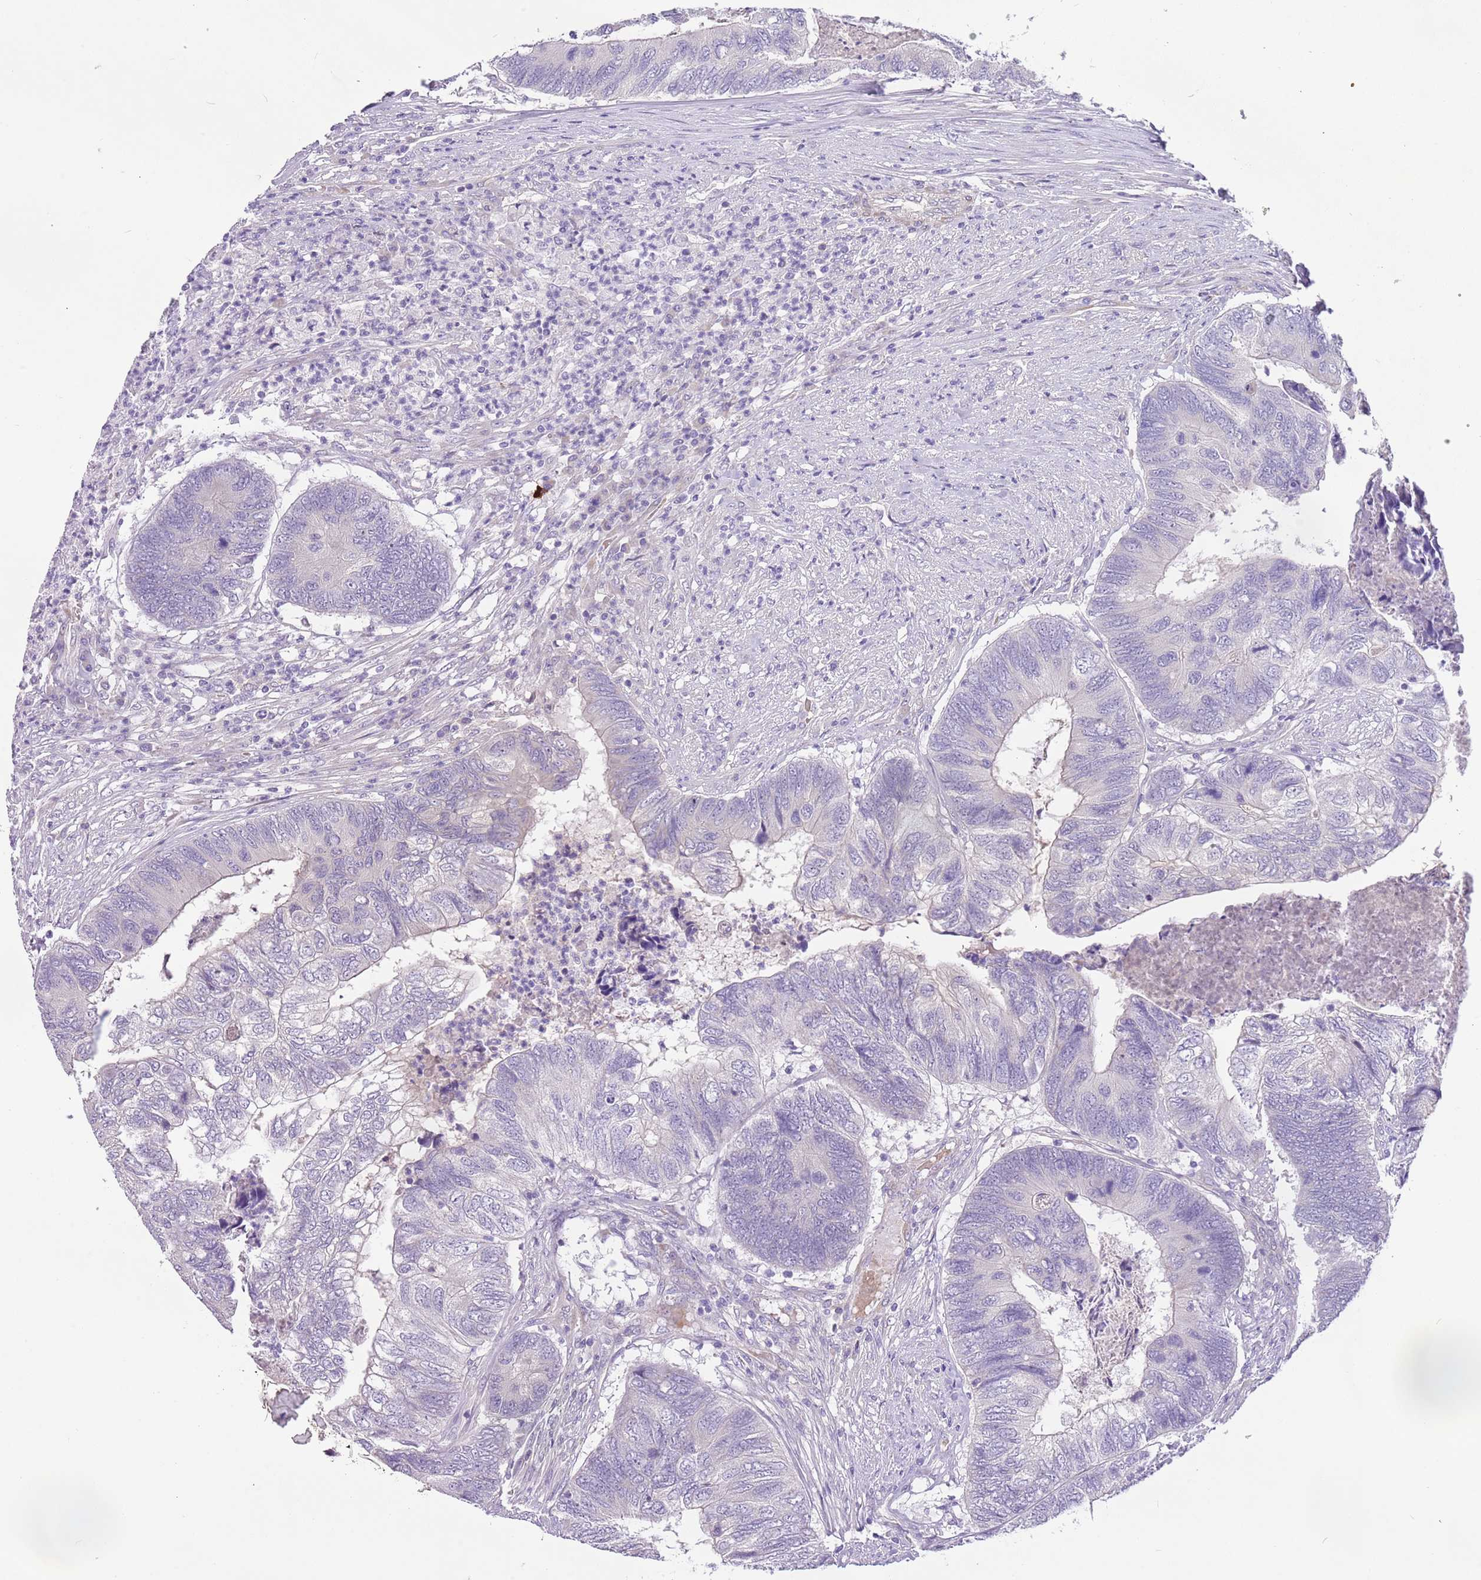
{"staining": {"intensity": "negative", "quantity": "none", "location": "none"}, "tissue": "colorectal cancer", "cell_type": "Tumor cells", "image_type": "cancer", "snomed": [{"axis": "morphology", "description": "Adenocarcinoma, NOS"}, {"axis": "topography", "description": "Colon"}], "caption": "IHC of human colorectal cancer shows no positivity in tumor cells.", "gene": "RFK", "patient": {"sex": "female", "age": 67}}